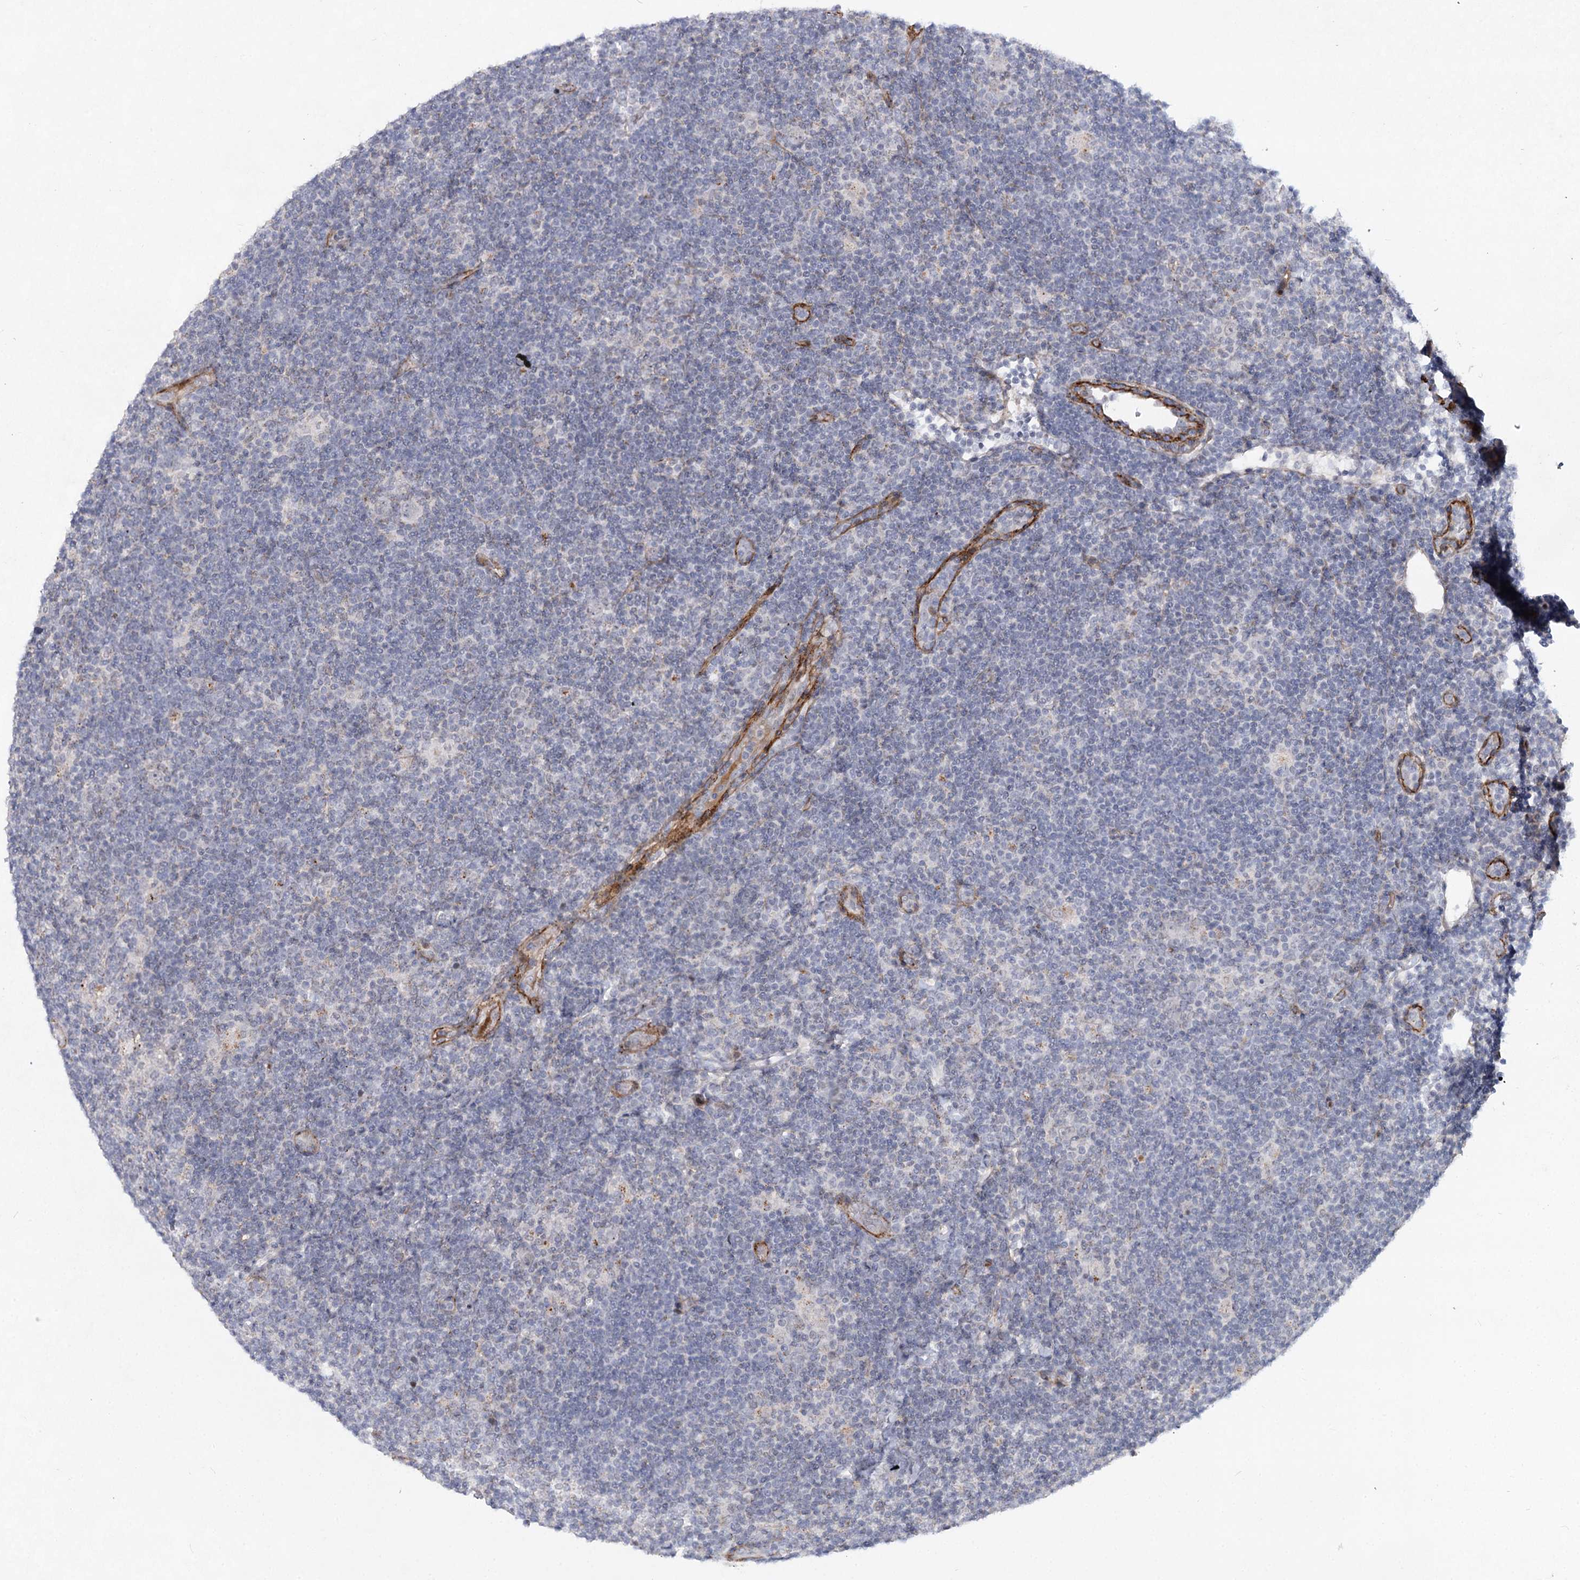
{"staining": {"intensity": "negative", "quantity": "none", "location": "none"}, "tissue": "lymphoma", "cell_type": "Tumor cells", "image_type": "cancer", "snomed": [{"axis": "morphology", "description": "Hodgkin's disease, NOS"}, {"axis": "topography", "description": "Lymph node"}], "caption": "There is no significant staining in tumor cells of lymphoma.", "gene": "ATL2", "patient": {"sex": "female", "age": 57}}